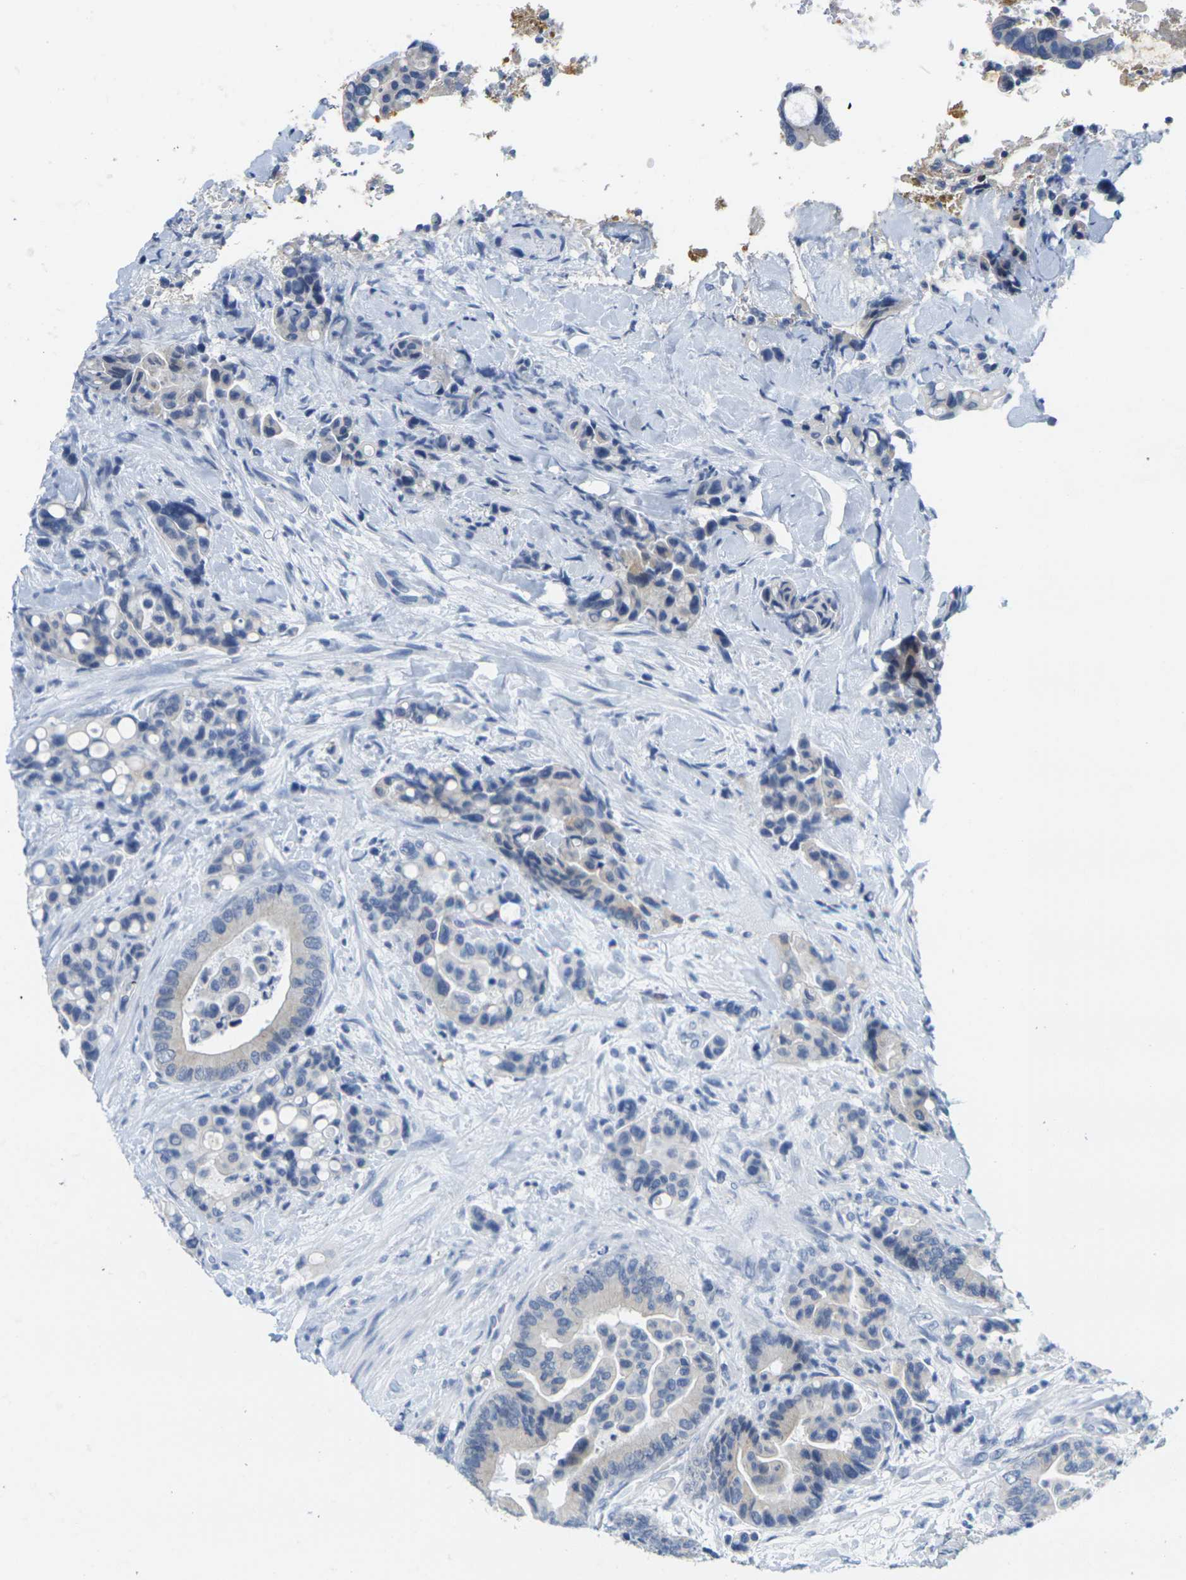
{"staining": {"intensity": "weak", "quantity": "<25%", "location": "cytoplasmic/membranous"}, "tissue": "colorectal cancer", "cell_type": "Tumor cells", "image_type": "cancer", "snomed": [{"axis": "morphology", "description": "Normal tissue, NOS"}, {"axis": "morphology", "description": "Adenocarcinoma, NOS"}, {"axis": "topography", "description": "Colon"}], "caption": "High power microscopy micrograph of an immunohistochemistry histopathology image of colorectal adenocarcinoma, revealing no significant expression in tumor cells.", "gene": "HLA-DOB", "patient": {"sex": "male", "age": 82}}